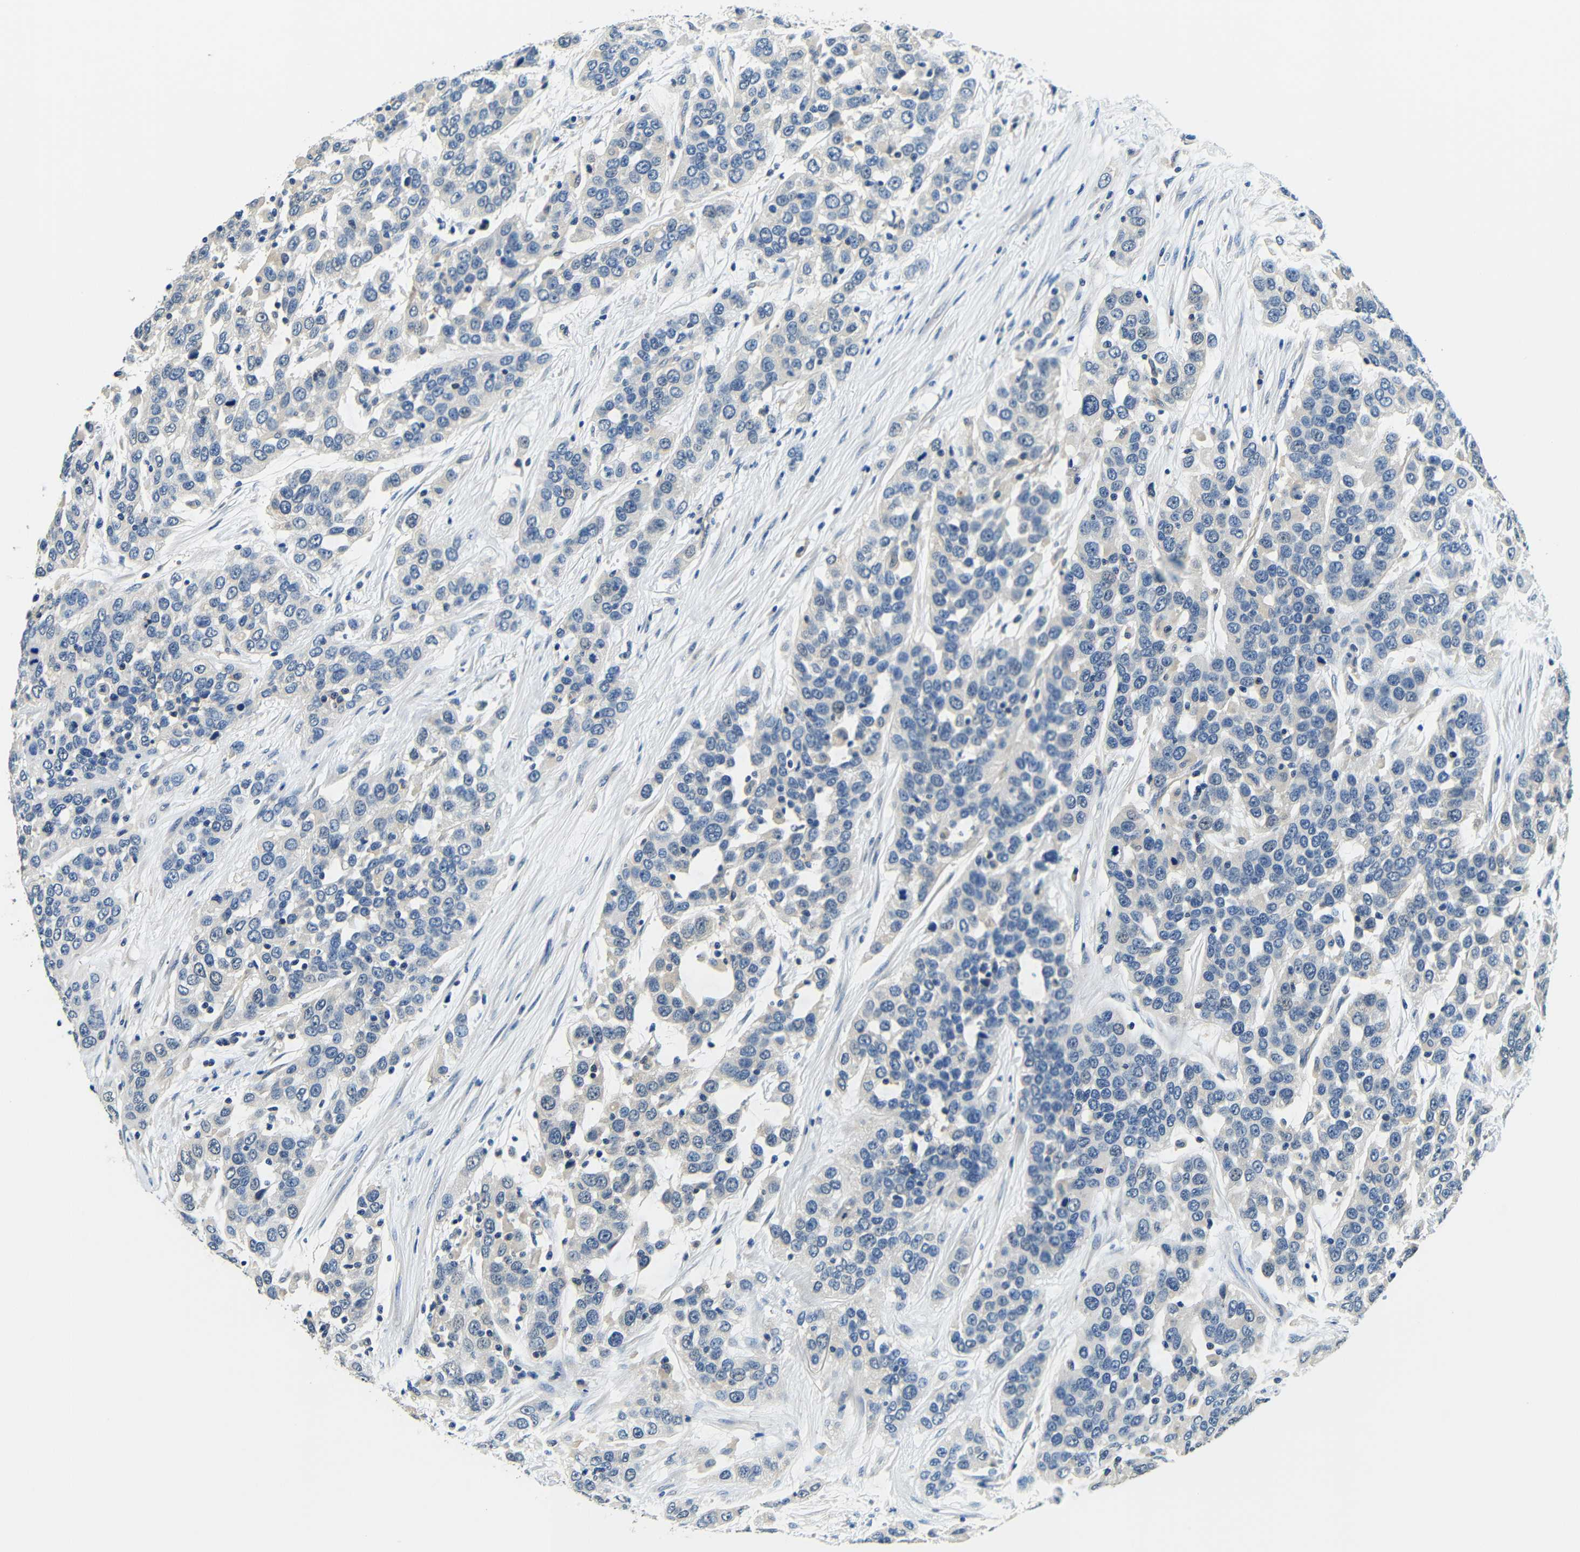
{"staining": {"intensity": "negative", "quantity": "none", "location": "none"}, "tissue": "urothelial cancer", "cell_type": "Tumor cells", "image_type": "cancer", "snomed": [{"axis": "morphology", "description": "Urothelial carcinoma, High grade"}, {"axis": "topography", "description": "Urinary bladder"}], "caption": "This is a histopathology image of immunohistochemistry (IHC) staining of urothelial cancer, which shows no positivity in tumor cells. (DAB immunohistochemistry (IHC) with hematoxylin counter stain).", "gene": "ADAP1", "patient": {"sex": "female", "age": 80}}